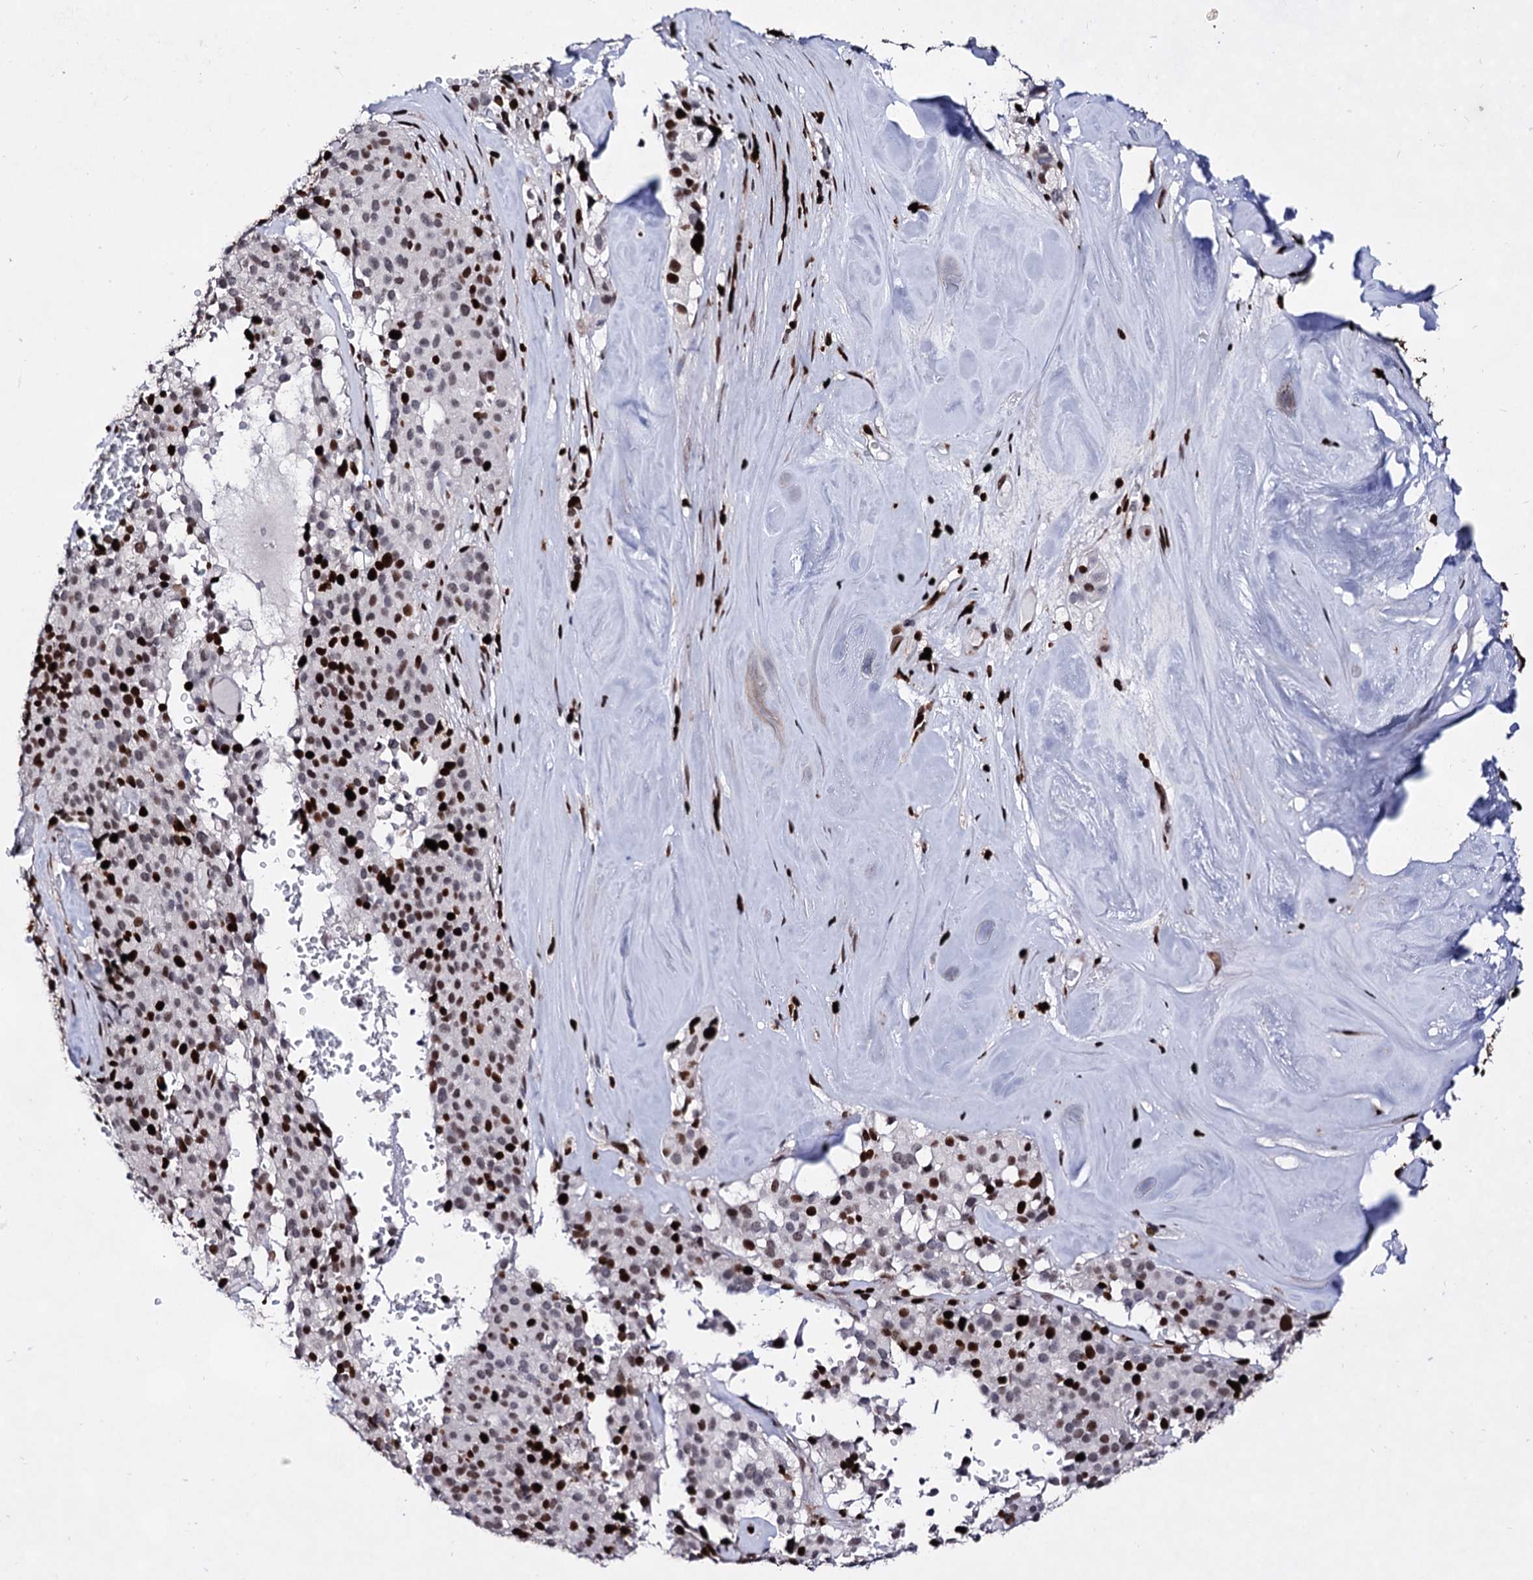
{"staining": {"intensity": "strong", "quantity": "25%-75%", "location": "nuclear"}, "tissue": "pancreatic cancer", "cell_type": "Tumor cells", "image_type": "cancer", "snomed": [{"axis": "morphology", "description": "Adenocarcinoma, NOS"}, {"axis": "topography", "description": "Pancreas"}], "caption": "The photomicrograph shows staining of adenocarcinoma (pancreatic), revealing strong nuclear protein positivity (brown color) within tumor cells.", "gene": "HMGB2", "patient": {"sex": "male", "age": 65}}